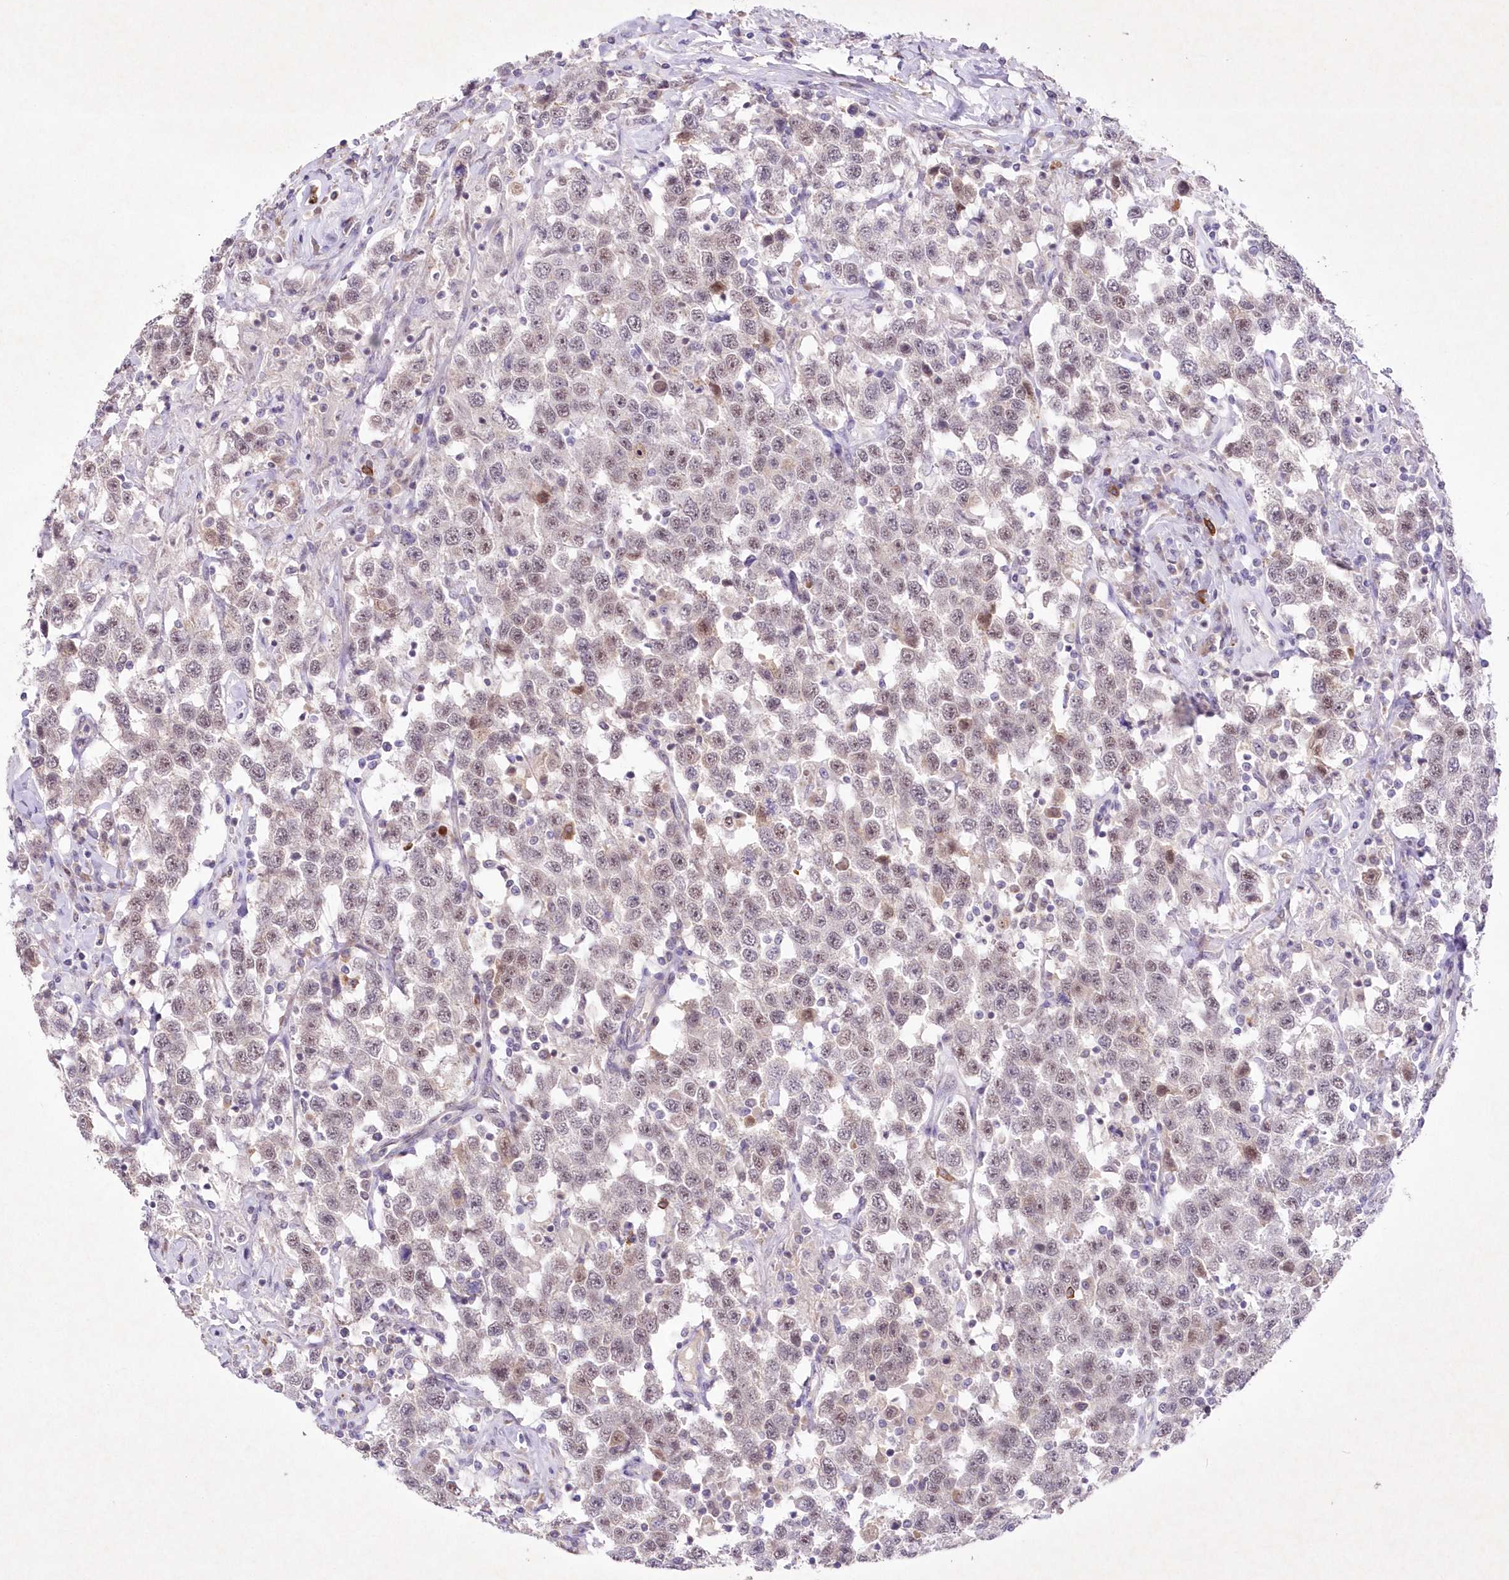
{"staining": {"intensity": "moderate", "quantity": "<25%", "location": "nuclear"}, "tissue": "testis cancer", "cell_type": "Tumor cells", "image_type": "cancer", "snomed": [{"axis": "morphology", "description": "Seminoma, NOS"}, {"axis": "topography", "description": "Testis"}], "caption": "Moderate nuclear protein positivity is present in about <25% of tumor cells in seminoma (testis).", "gene": "RBM27", "patient": {"sex": "male", "age": 41}}